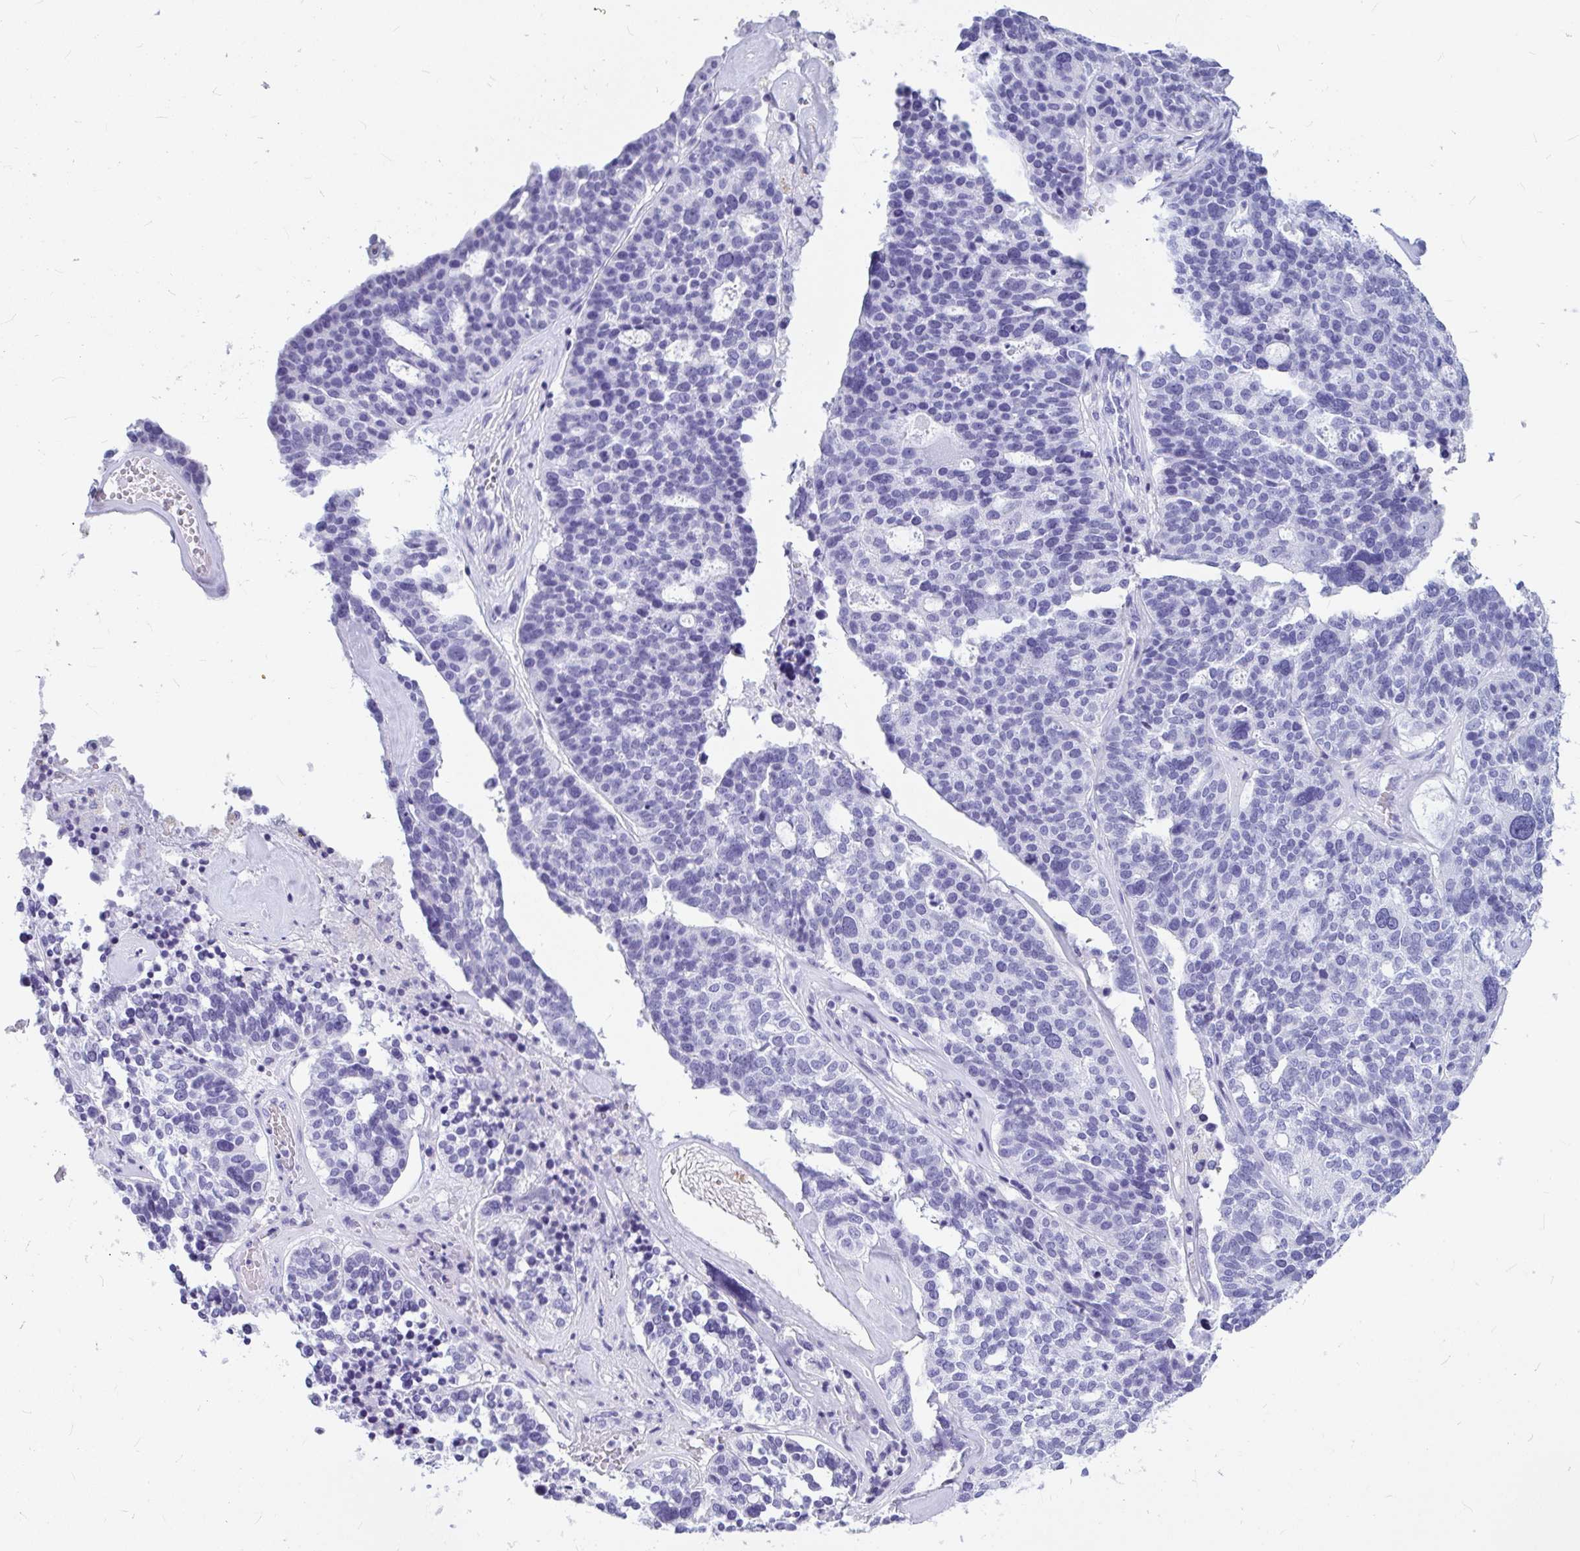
{"staining": {"intensity": "negative", "quantity": "none", "location": "none"}, "tissue": "ovarian cancer", "cell_type": "Tumor cells", "image_type": "cancer", "snomed": [{"axis": "morphology", "description": "Cystadenocarcinoma, serous, NOS"}, {"axis": "topography", "description": "Ovary"}], "caption": "A histopathology image of ovarian cancer stained for a protein demonstrates no brown staining in tumor cells.", "gene": "OR5J2", "patient": {"sex": "female", "age": 59}}